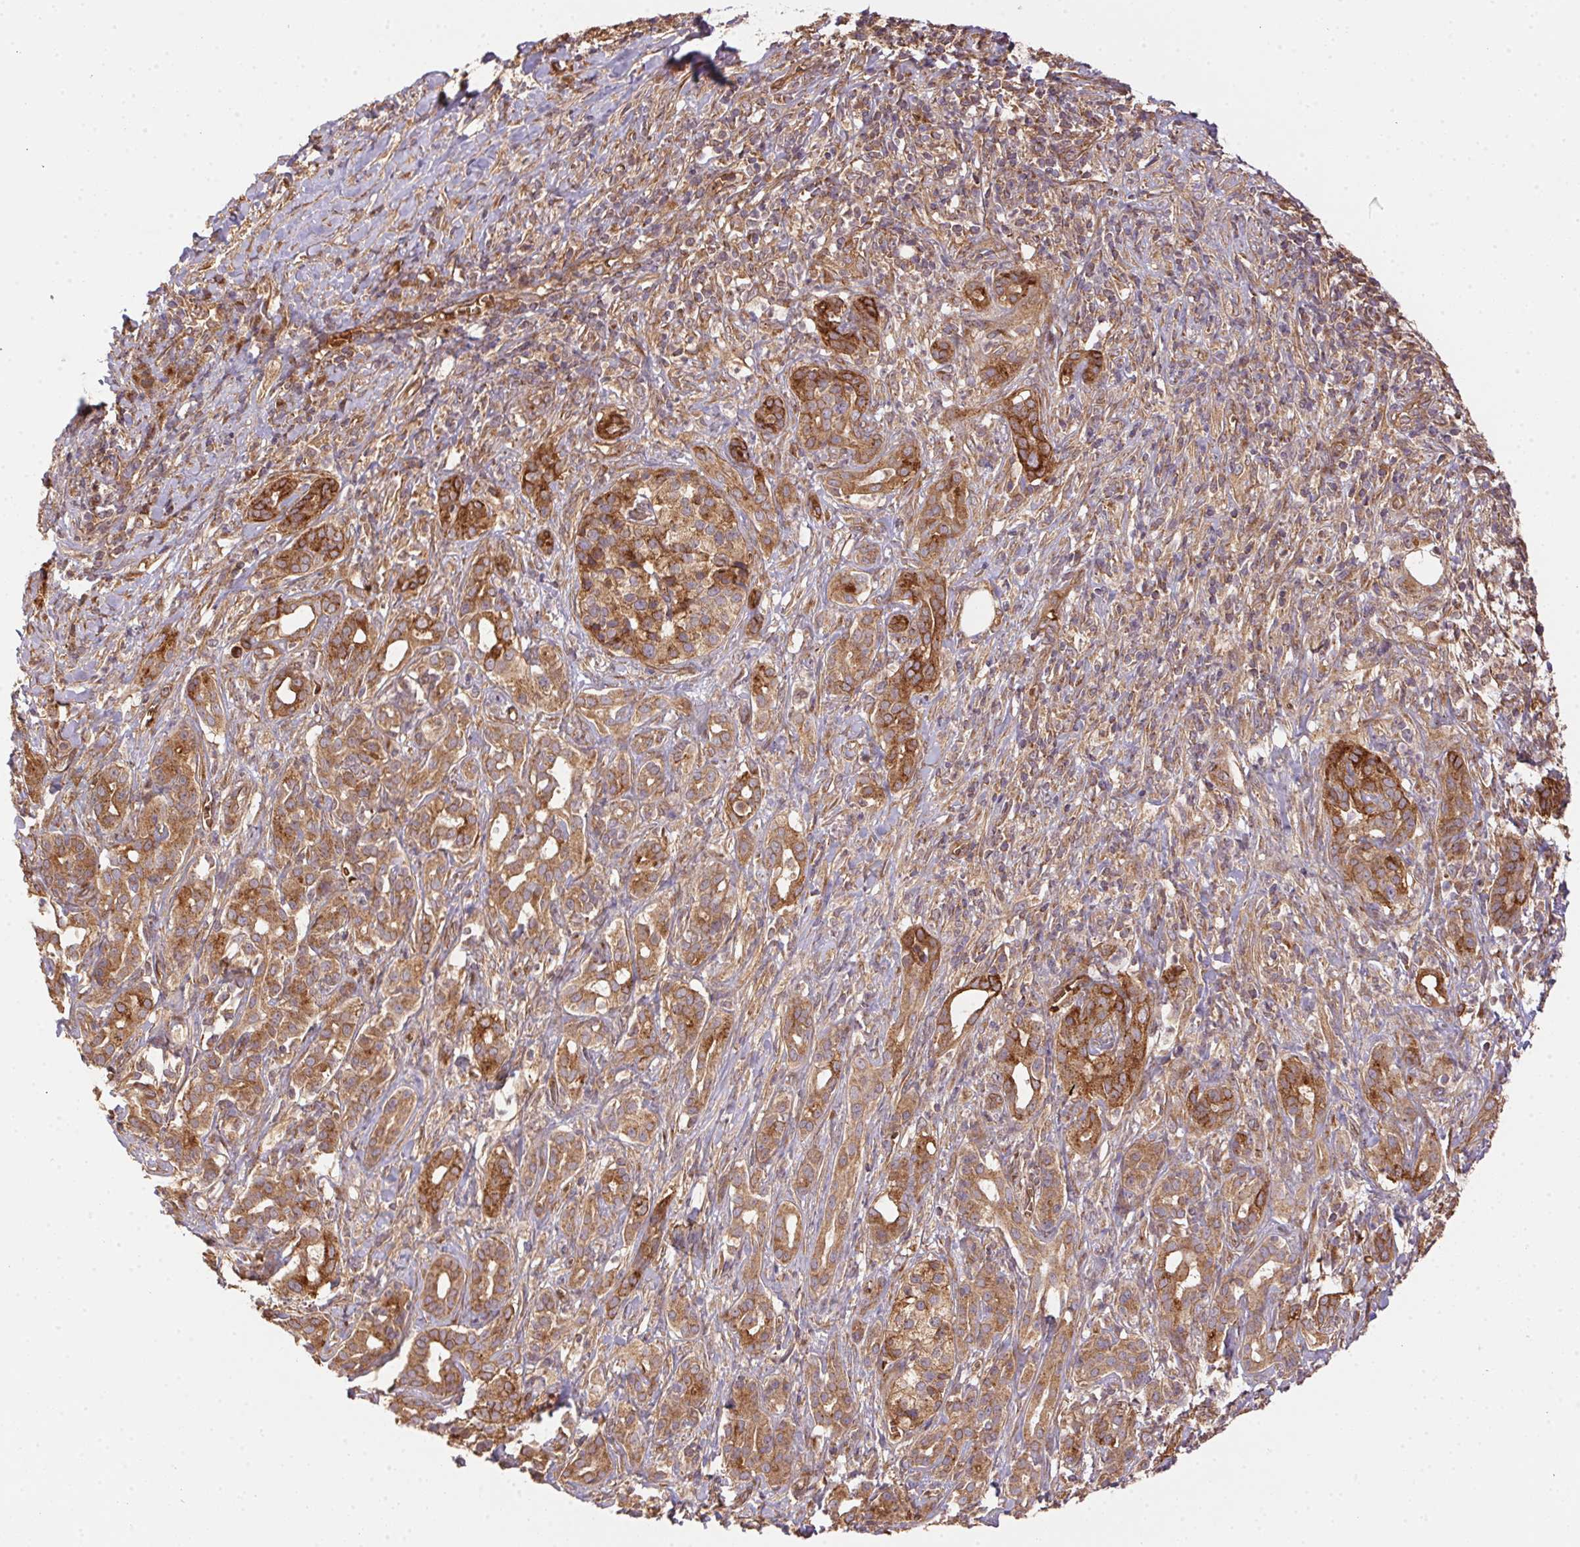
{"staining": {"intensity": "moderate", "quantity": ">75%", "location": "cytoplasmic/membranous"}, "tissue": "pancreatic cancer", "cell_type": "Tumor cells", "image_type": "cancer", "snomed": [{"axis": "morphology", "description": "Adenocarcinoma, NOS"}, {"axis": "topography", "description": "Pancreas"}], "caption": "DAB (3,3'-diaminobenzidine) immunohistochemical staining of pancreatic adenocarcinoma reveals moderate cytoplasmic/membranous protein expression in approximately >75% of tumor cells.", "gene": "USE1", "patient": {"sex": "male", "age": 61}}